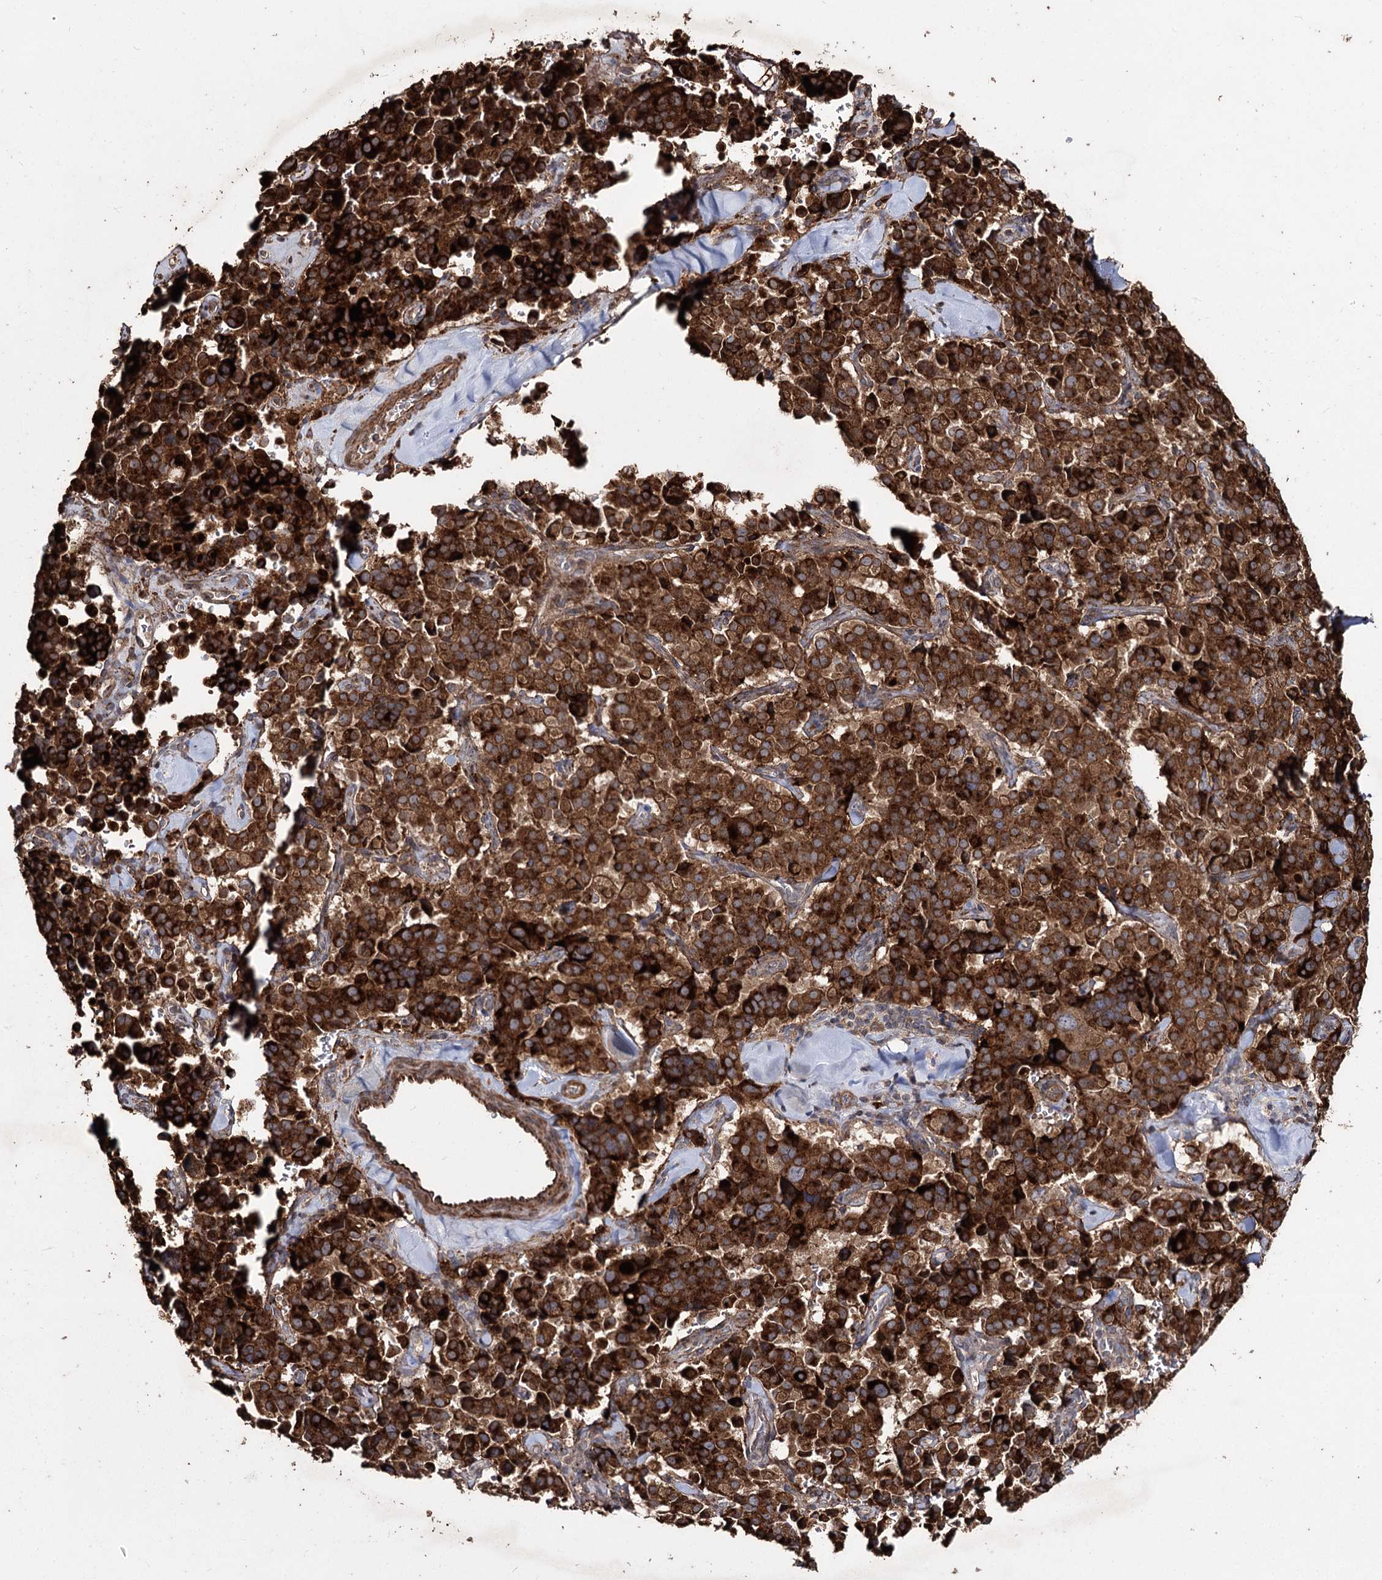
{"staining": {"intensity": "strong", "quantity": ">75%", "location": "cytoplasmic/membranous"}, "tissue": "pancreatic cancer", "cell_type": "Tumor cells", "image_type": "cancer", "snomed": [{"axis": "morphology", "description": "Adenocarcinoma, NOS"}, {"axis": "topography", "description": "Pancreas"}], "caption": "Immunohistochemical staining of pancreatic cancer shows strong cytoplasmic/membranous protein staining in approximately >75% of tumor cells.", "gene": "PRC1", "patient": {"sex": "male", "age": 65}}